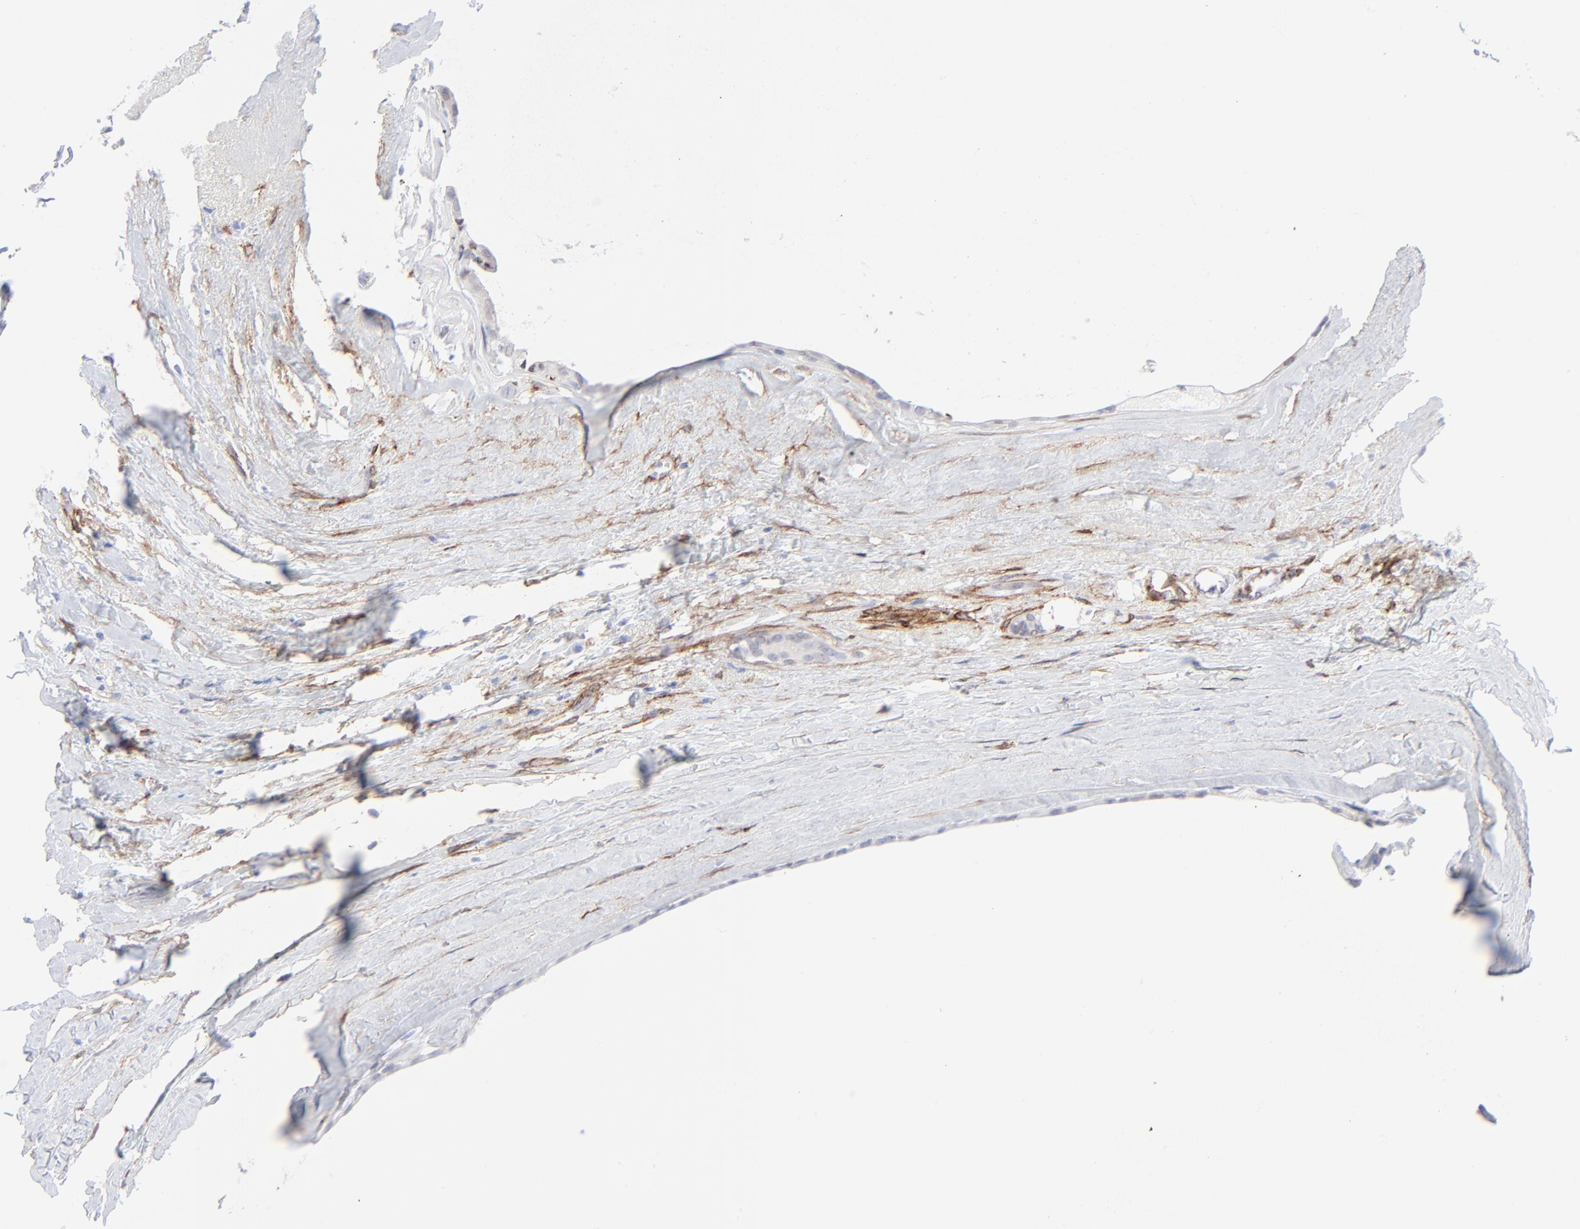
{"staining": {"intensity": "negative", "quantity": "none", "location": "none"}, "tissue": "breast cancer", "cell_type": "Tumor cells", "image_type": "cancer", "snomed": [{"axis": "morphology", "description": "Duct carcinoma"}, {"axis": "topography", "description": "Breast"}], "caption": "This is an IHC image of breast cancer. There is no positivity in tumor cells.", "gene": "PDGFRB", "patient": {"sex": "female", "age": 54}}